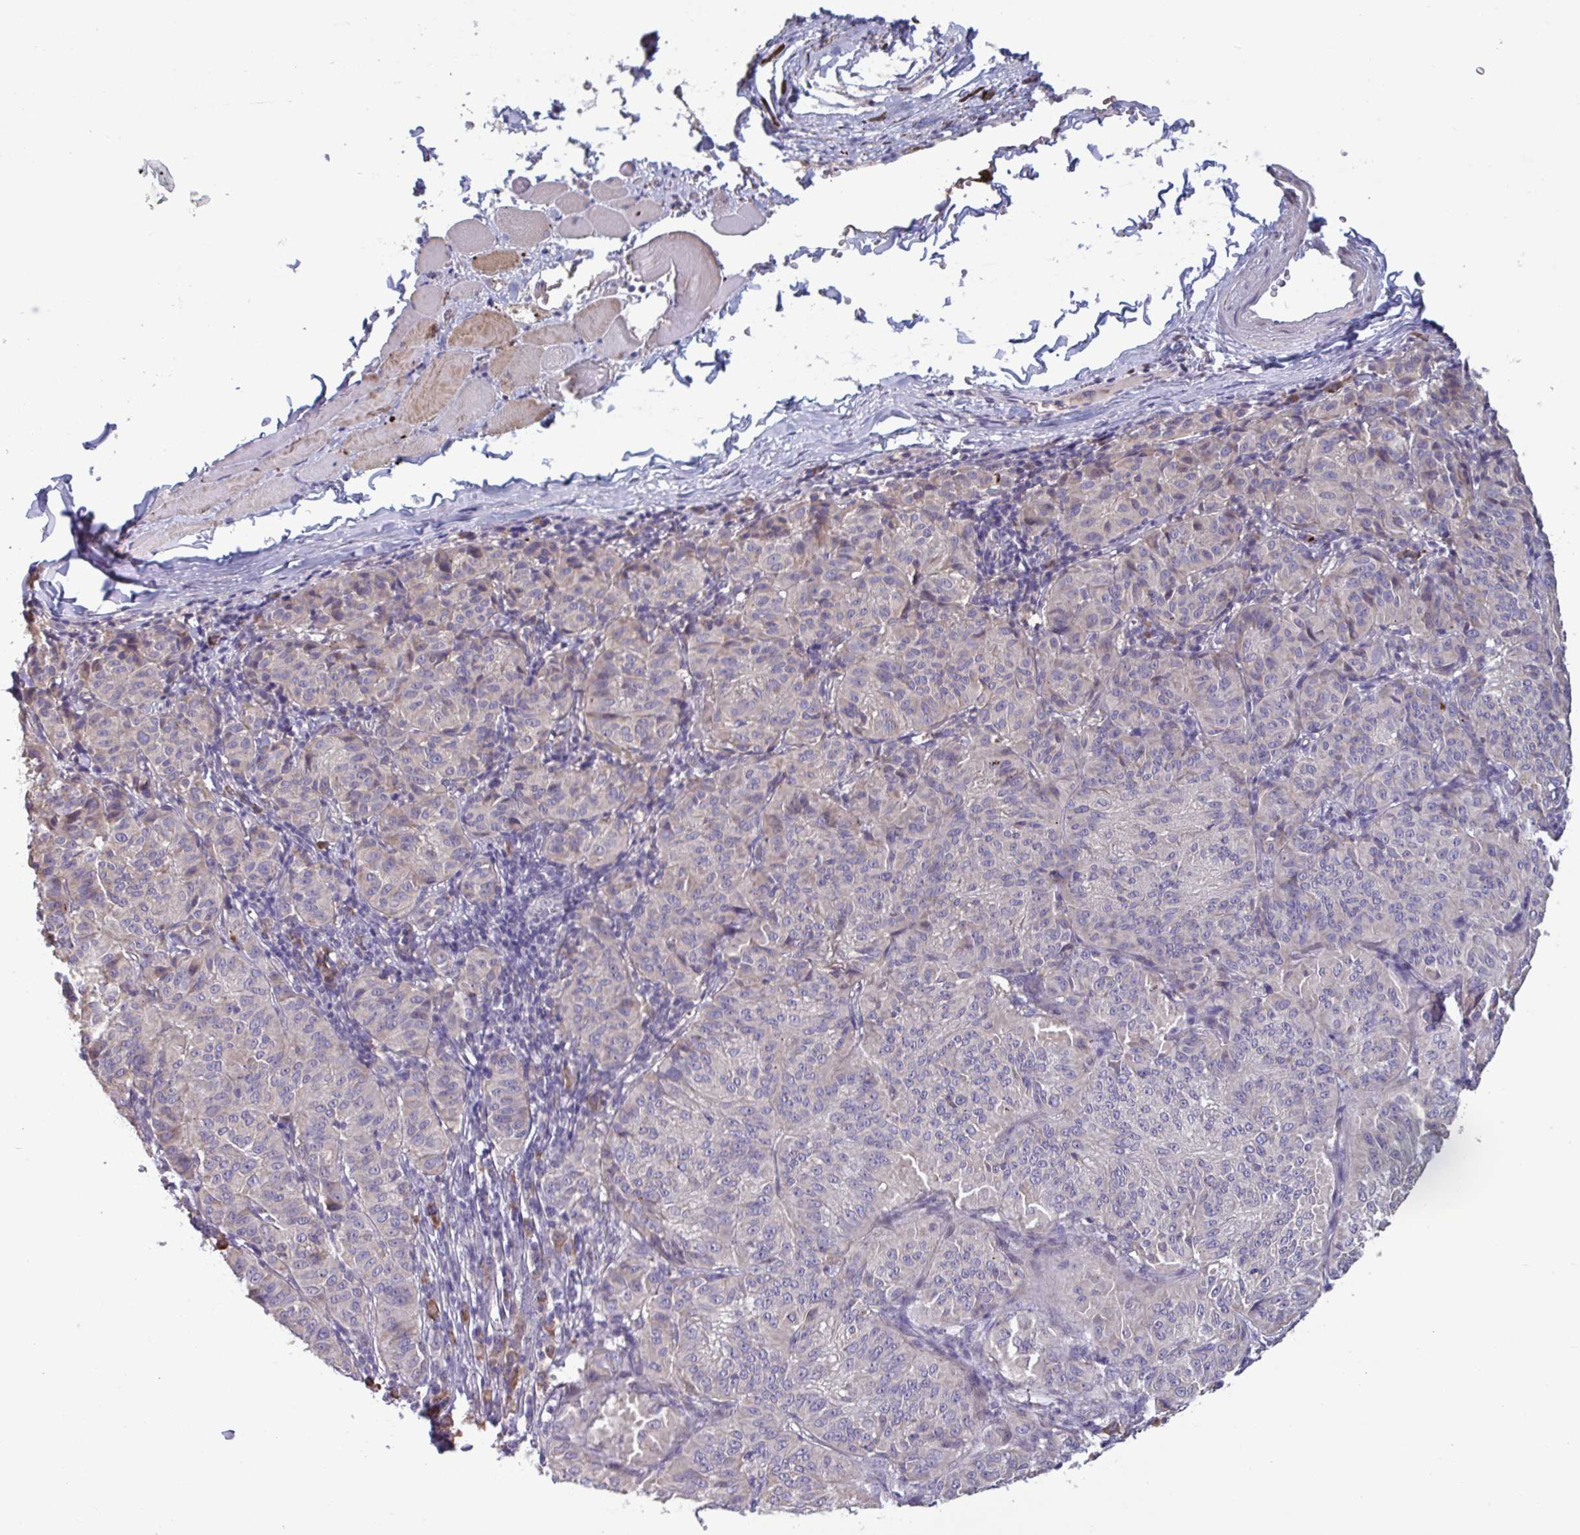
{"staining": {"intensity": "negative", "quantity": "none", "location": "none"}, "tissue": "melanoma", "cell_type": "Tumor cells", "image_type": "cancer", "snomed": [{"axis": "morphology", "description": "Malignant melanoma, NOS"}, {"axis": "topography", "description": "Skin"}], "caption": "This is an immunohistochemistry image of malignant melanoma. There is no positivity in tumor cells.", "gene": "CD1E", "patient": {"sex": "female", "age": 72}}